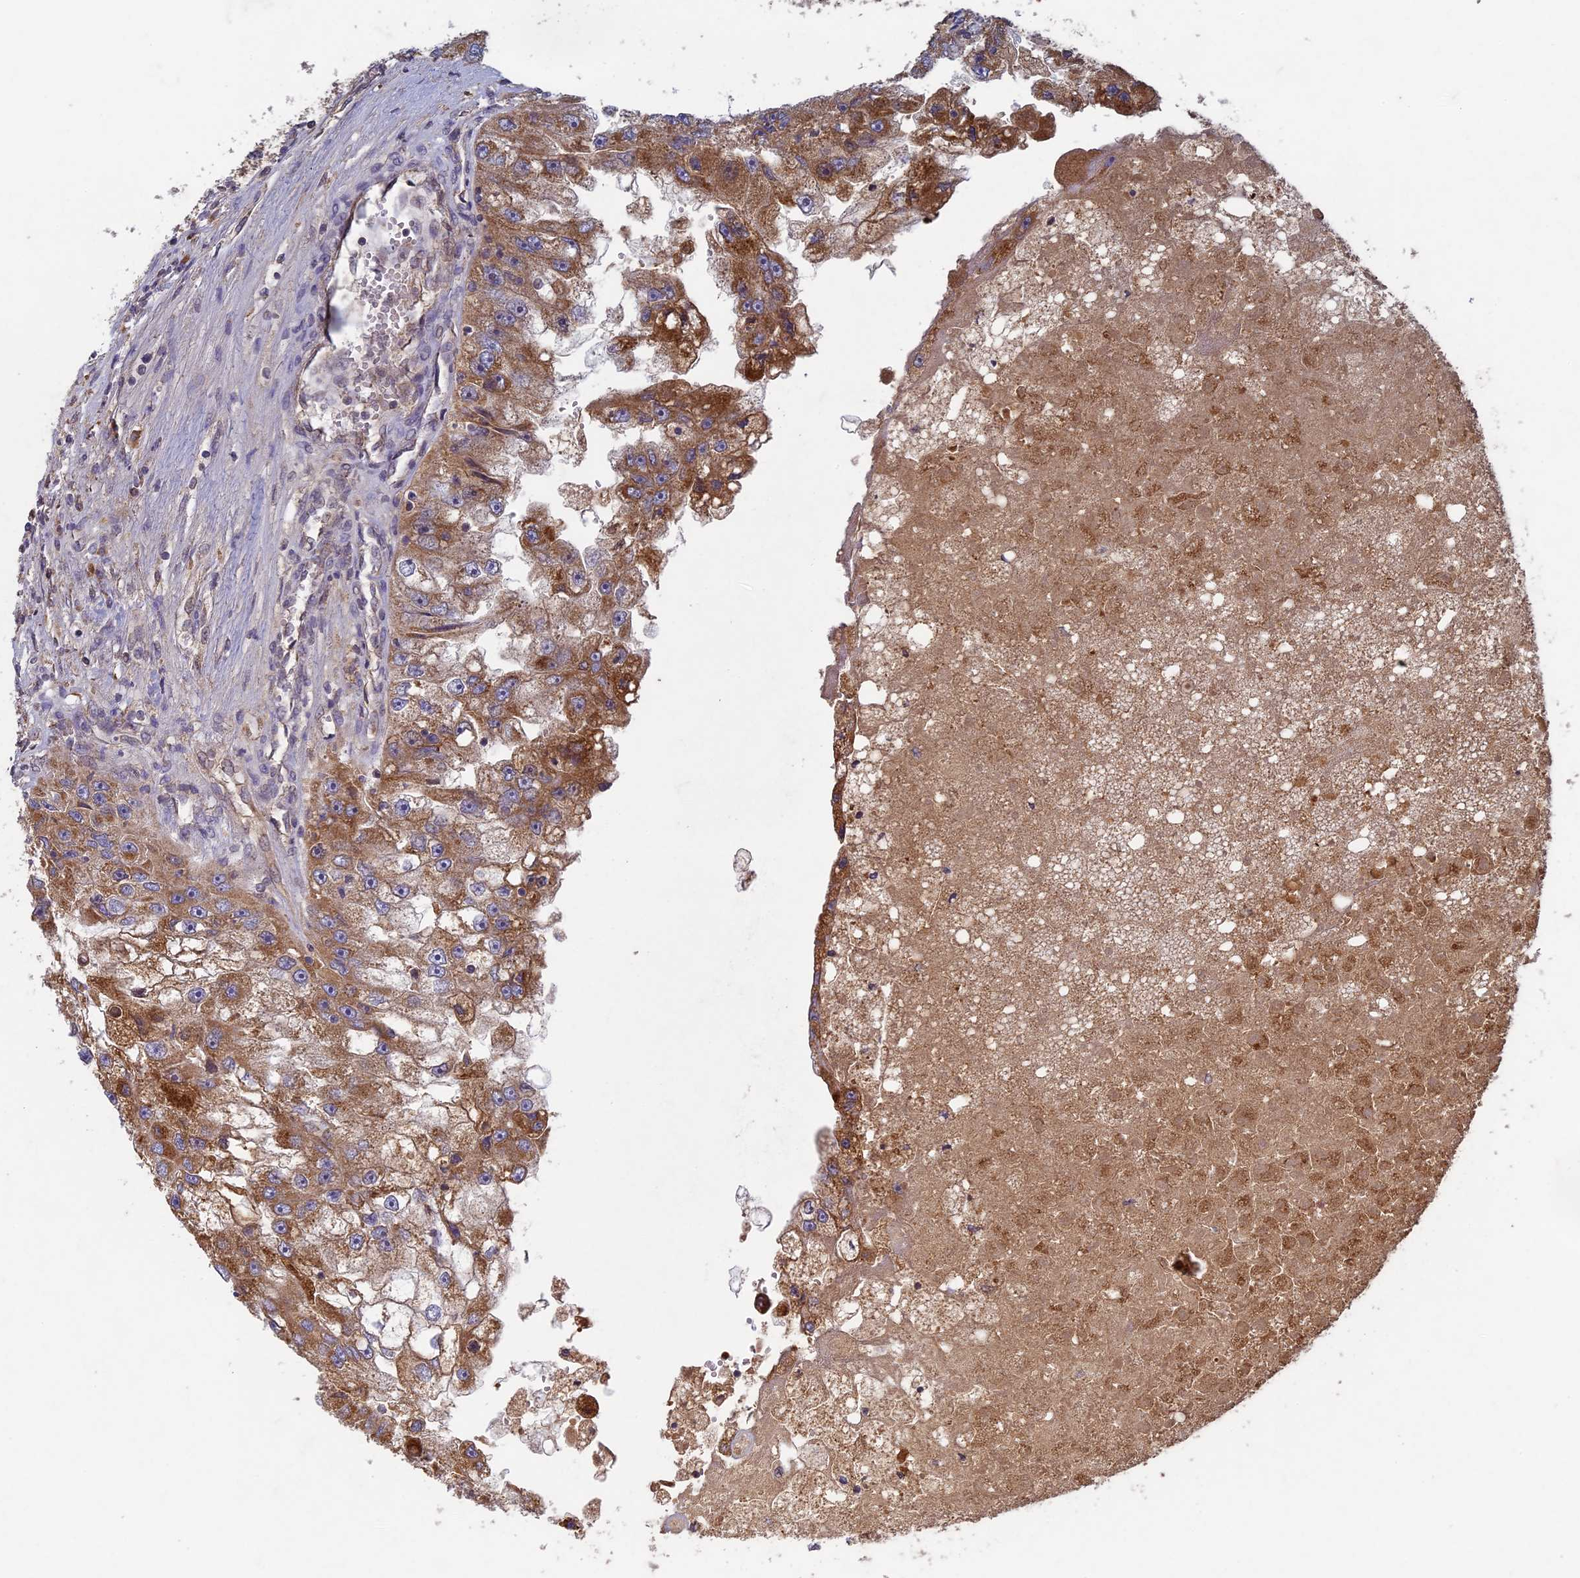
{"staining": {"intensity": "moderate", "quantity": ">75%", "location": "cytoplasmic/membranous"}, "tissue": "renal cancer", "cell_type": "Tumor cells", "image_type": "cancer", "snomed": [{"axis": "morphology", "description": "Adenocarcinoma, NOS"}, {"axis": "topography", "description": "Kidney"}], "caption": "Immunohistochemical staining of human renal cancer demonstrates medium levels of moderate cytoplasmic/membranous staining in about >75% of tumor cells.", "gene": "RCCD1", "patient": {"sex": "male", "age": 63}}